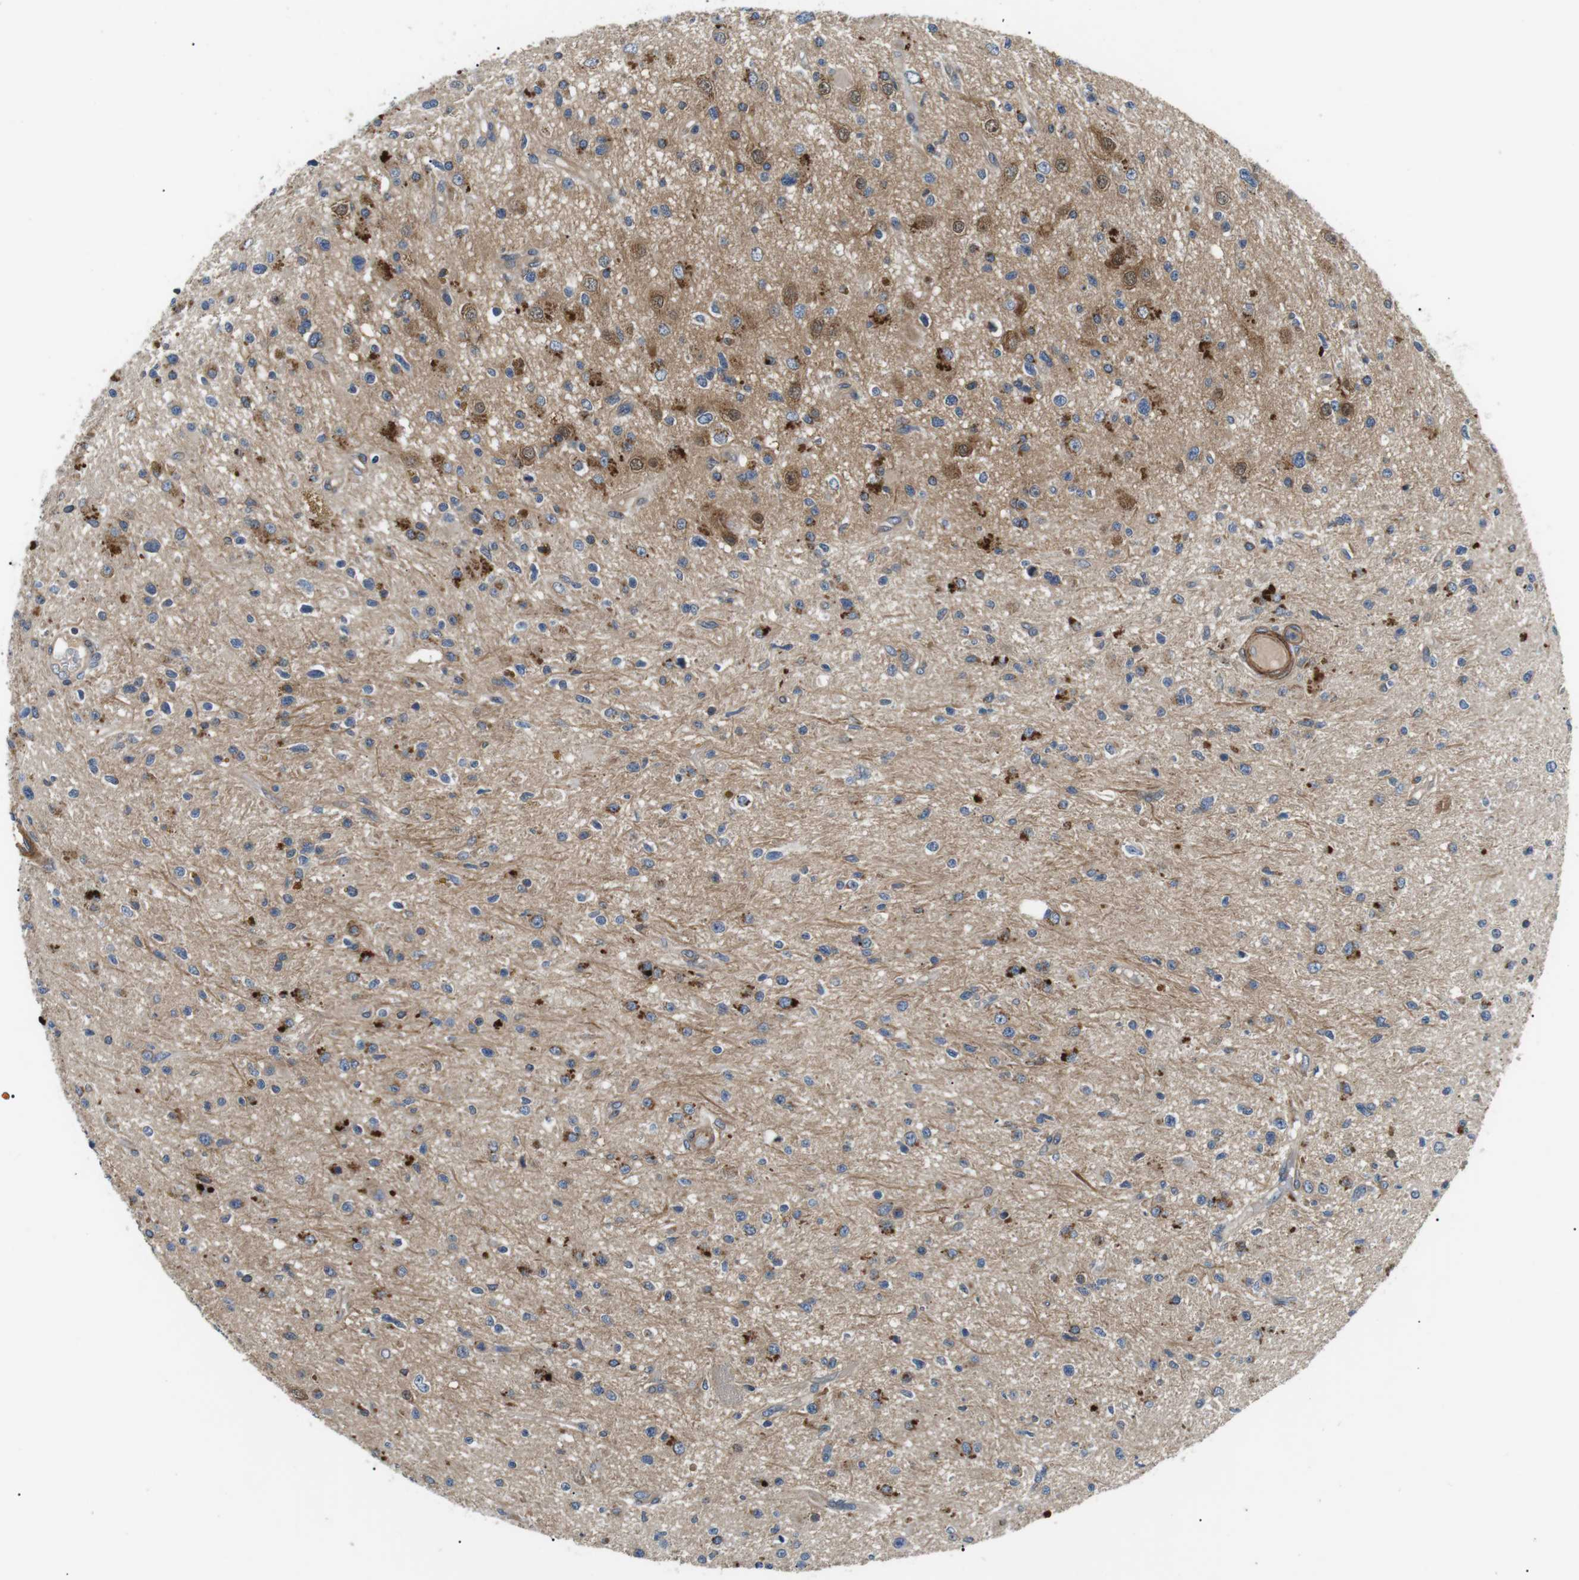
{"staining": {"intensity": "moderate", "quantity": "25%-75%", "location": "cytoplasmic/membranous"}, "tissue": "glioma", "cell_type": "Tumor cells", "image_type": "cancer", "snomed": [{"axis": "morphology", "description": "Glioma, malignant, High grade"}, {"axis": "topography", "description": "Brain"}], "caption": "Moderate cytoplasmic/membranous expression is seen in about 25%-75% of tumor cells in malignant glioma (high-grade).", "gene": "DIPK1A", "patient": {"sex": "male", "age": 33}}